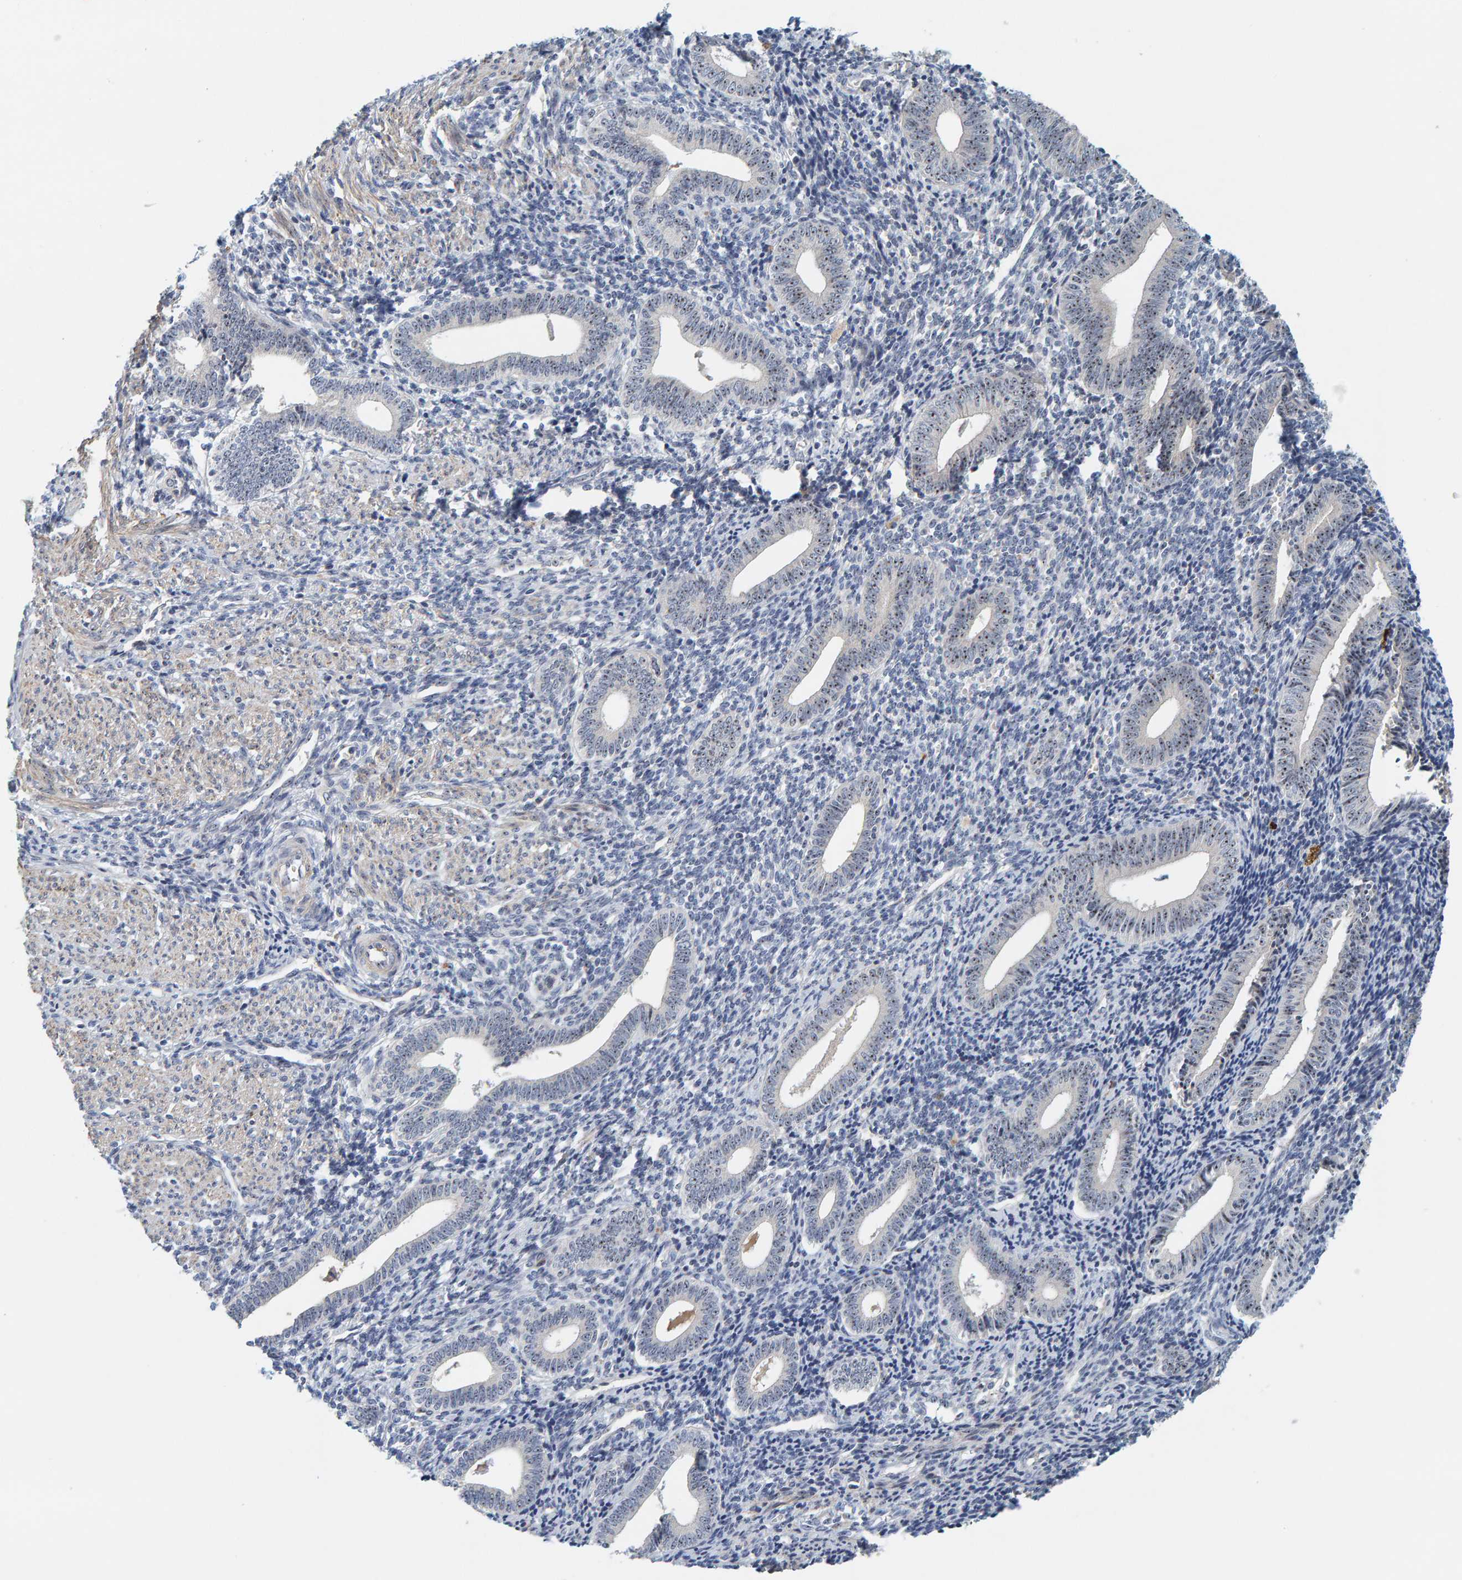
{"staining": {"intensity": "moderate", "quantity": "25%-75%", "location": "nuclear"}, "tissue": "endometrium", "cell_type": "Cells in endometrial stroma", "image_type": "normal", "snomed": [{"axis": "morphology", "description": "Normal tissue, NOS"}, {"axis": "topography", "description": "Uterus"}, {"axis": "topography", "description": "Endometrium"}], "caption": "Protein staining demonstrates moderate nuclear expression in approximately 25%-75% of cells in endometrial stroma in benign endometrium.", "gene": "NOL11", "patient": {"sex": "female", "age": 33}}